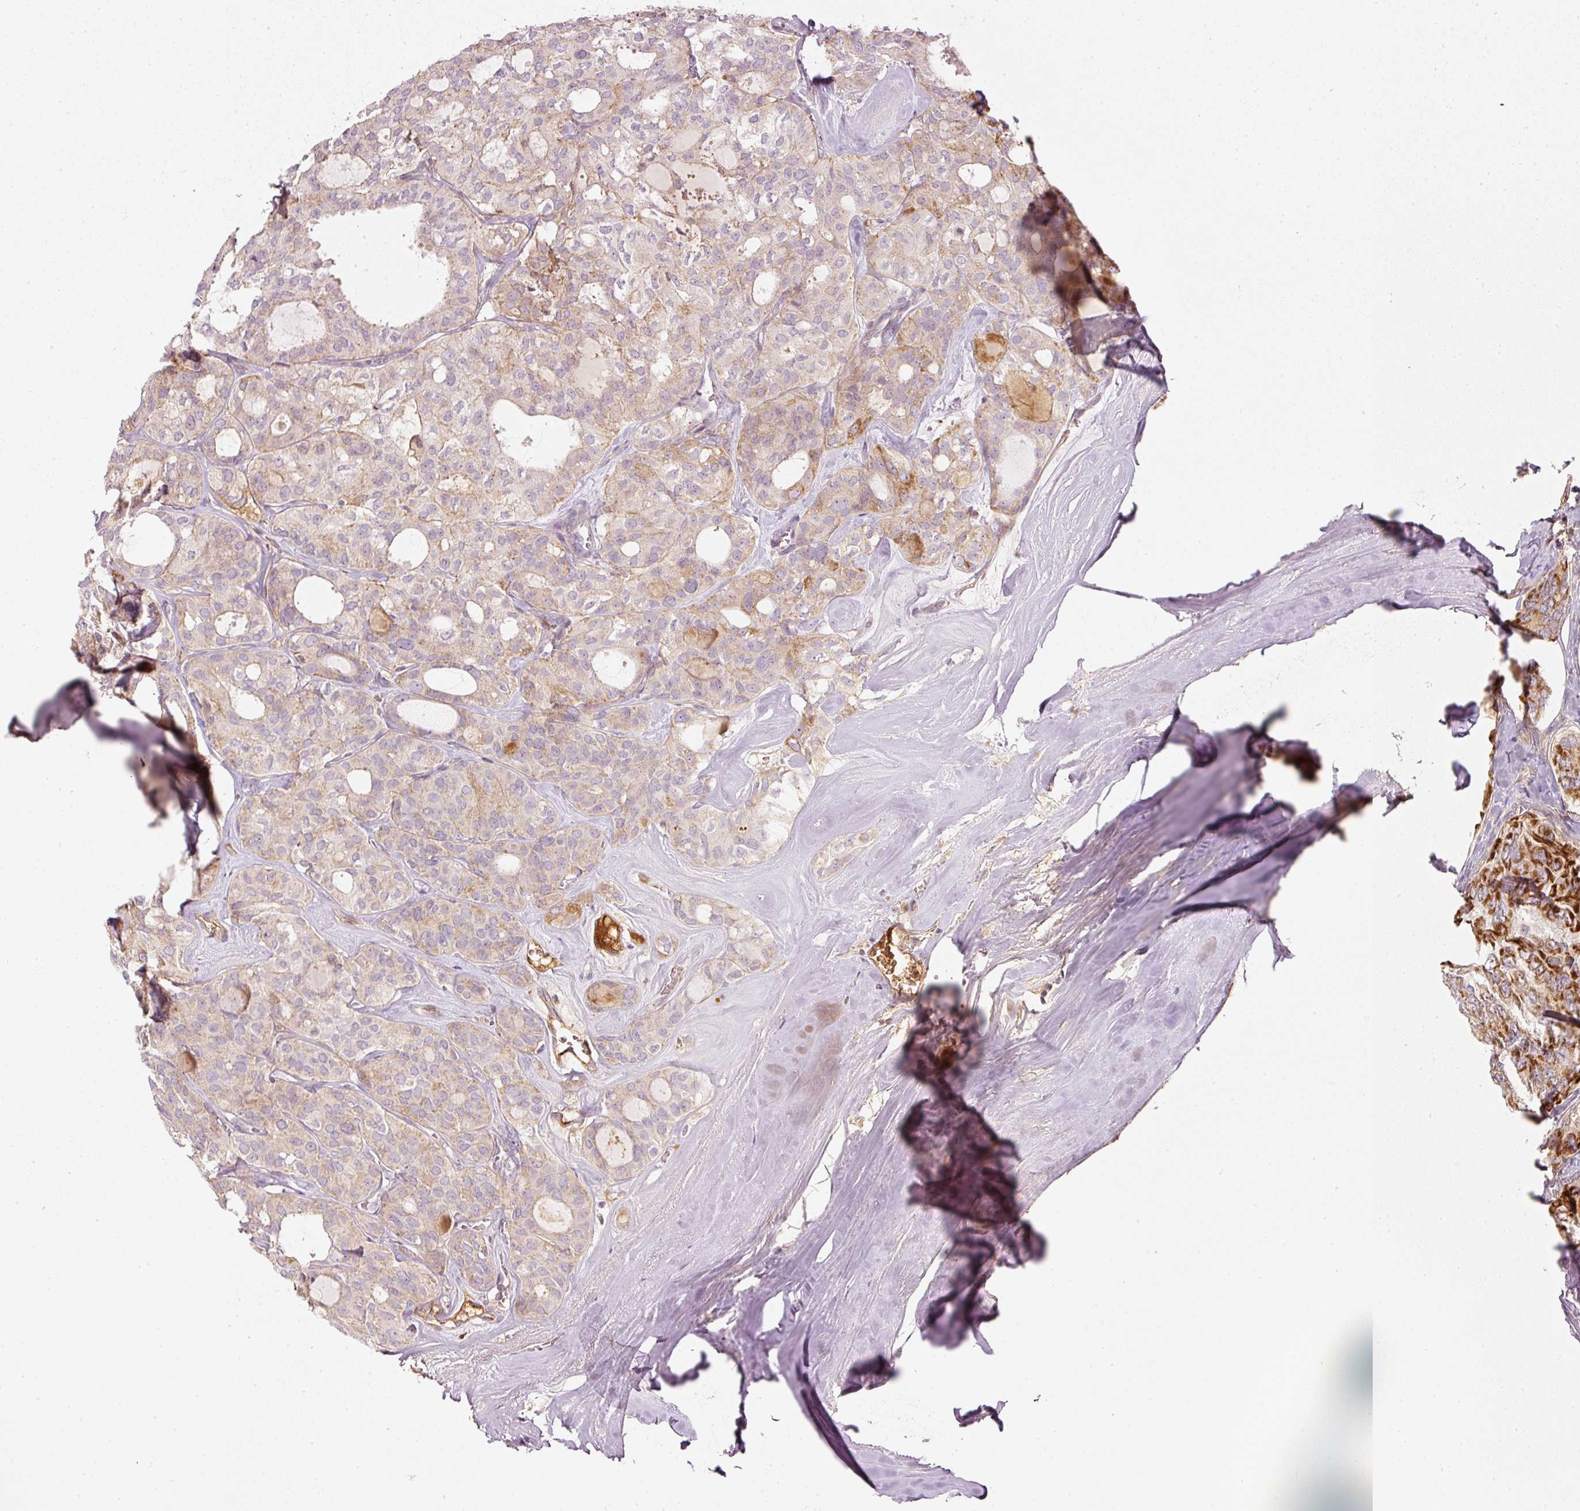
{"staining": {"intensity": "weak", "quantity": "<25%", "location": "cytoplasmic/membranous"}, "tissue": "thyroid cancer", "cell_type": "Tumor cells", "image_type": "cancer", "snomed": [{"axis": "morphology", "description": "Follicular adenoma carcinoma, NOS"}, {"axis": "topography", "description": "Thyroid gland"}], "caption": "Immunohistochemistry (IHC) of human thyroid cancer (follicular adenoma carcinoma) shows no expression in tumor cells. (Immunohistochemistry (IHC), brightfield microscopy, high magnification).", "gene": "SERPING1", "patient": {"sex": "male", "age": 75}}